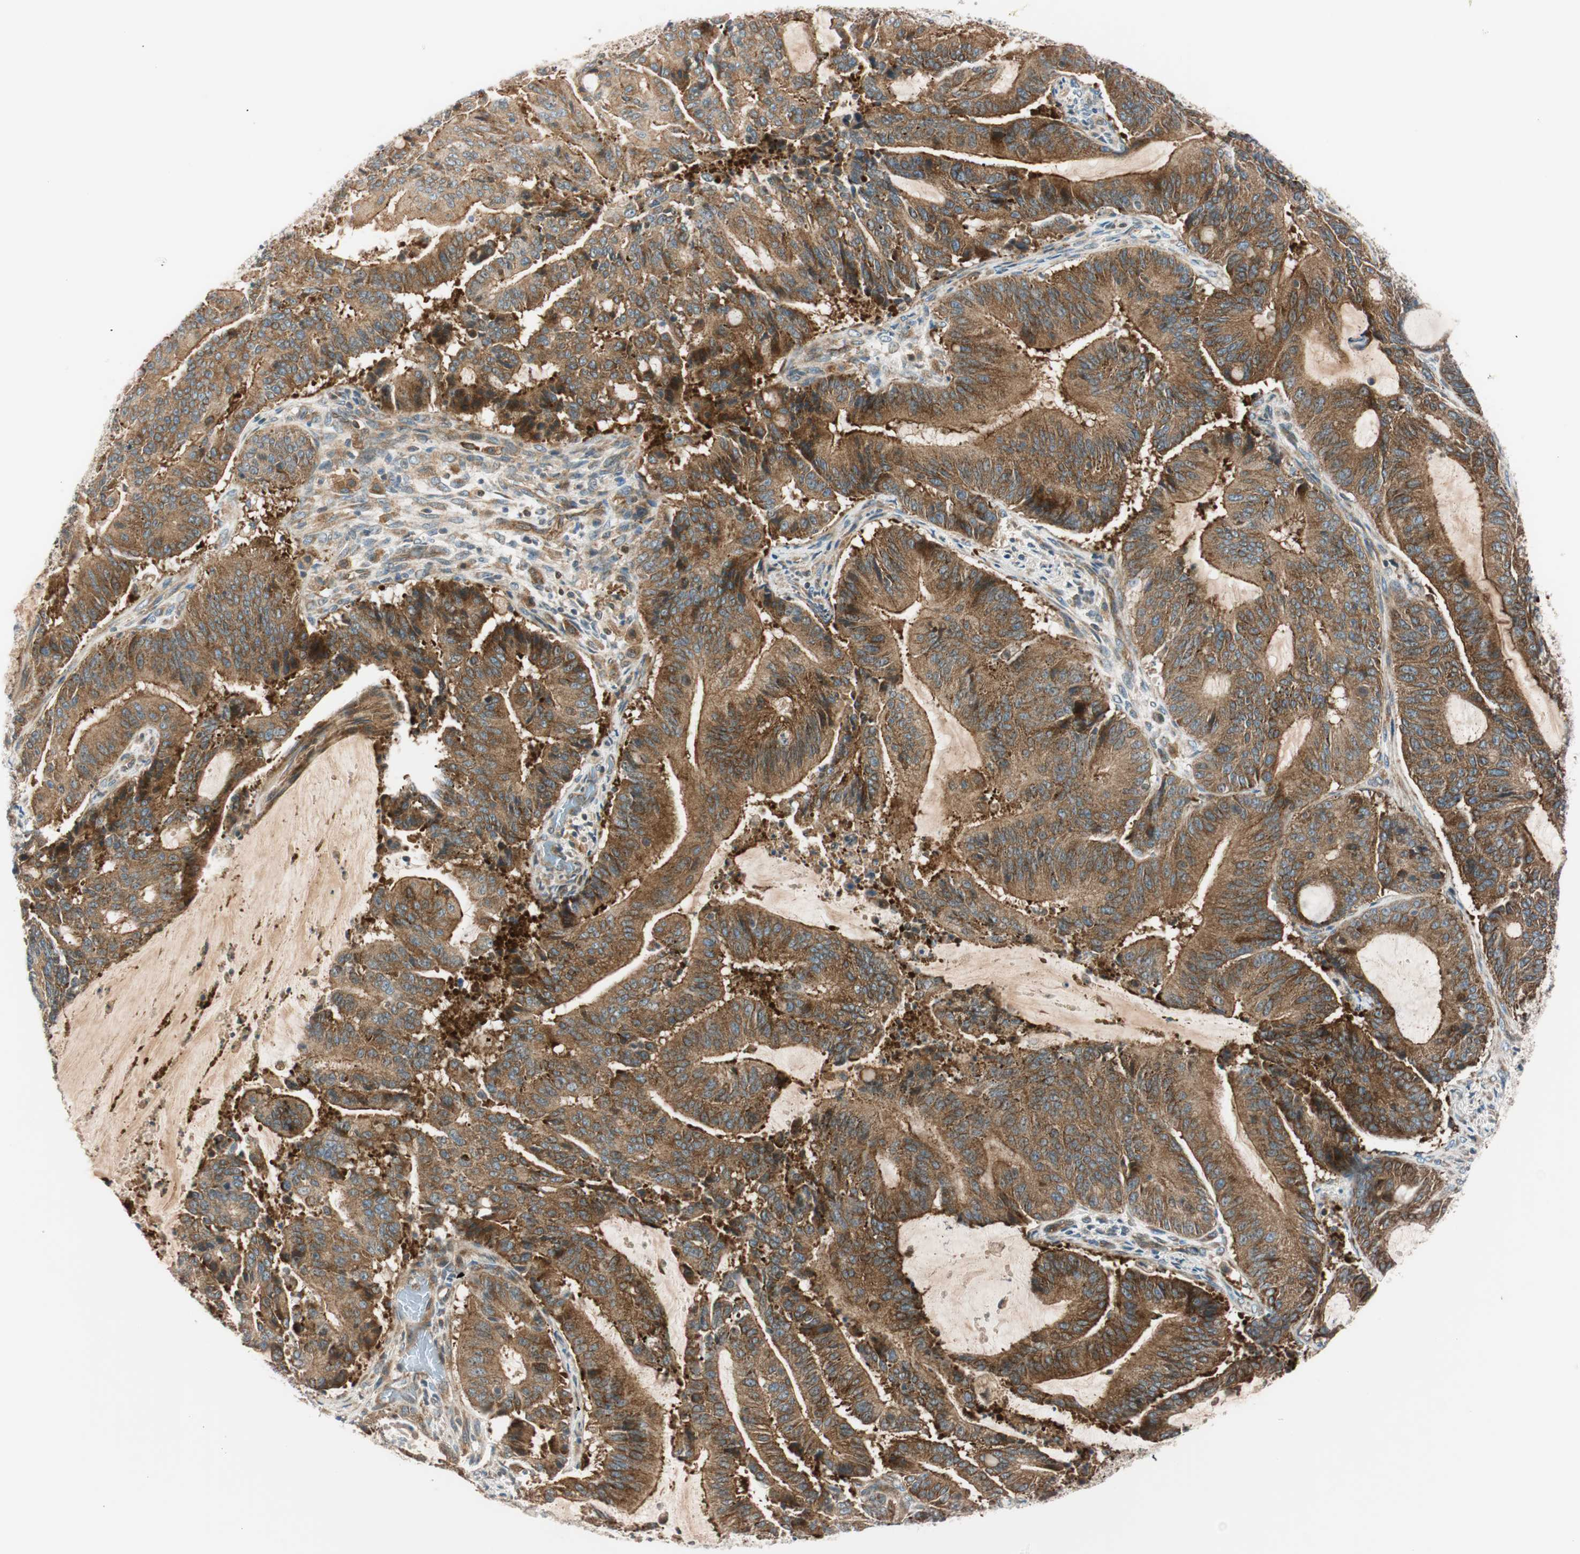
{"staining": {"intensity": "strong", "quantity": ">75%", "location": "cytoplasmic/membranous"}, "tissue": "liver cancer", "cell_type": "Tumor cells", "image_type": "cancer", "snomed": [{"axis": "morphology", "description": "Cholangiocarcinoma"}, {"axis": "topography", "description": "Liver"}], "caption": "High-power microscopy captured an immunohistochemistry (IHC) image of liver cholangiocarcinoma, revealing strong cytoplasmic/membranous positivity in approximately >75% of tumor cells. The staining is performed using DAB brown chromogen to label protein expression. The nuclei are counter-stained blue using hematoxylin.", "gene": "ABI1", "patient": {"sex": "female", "age": 73}}